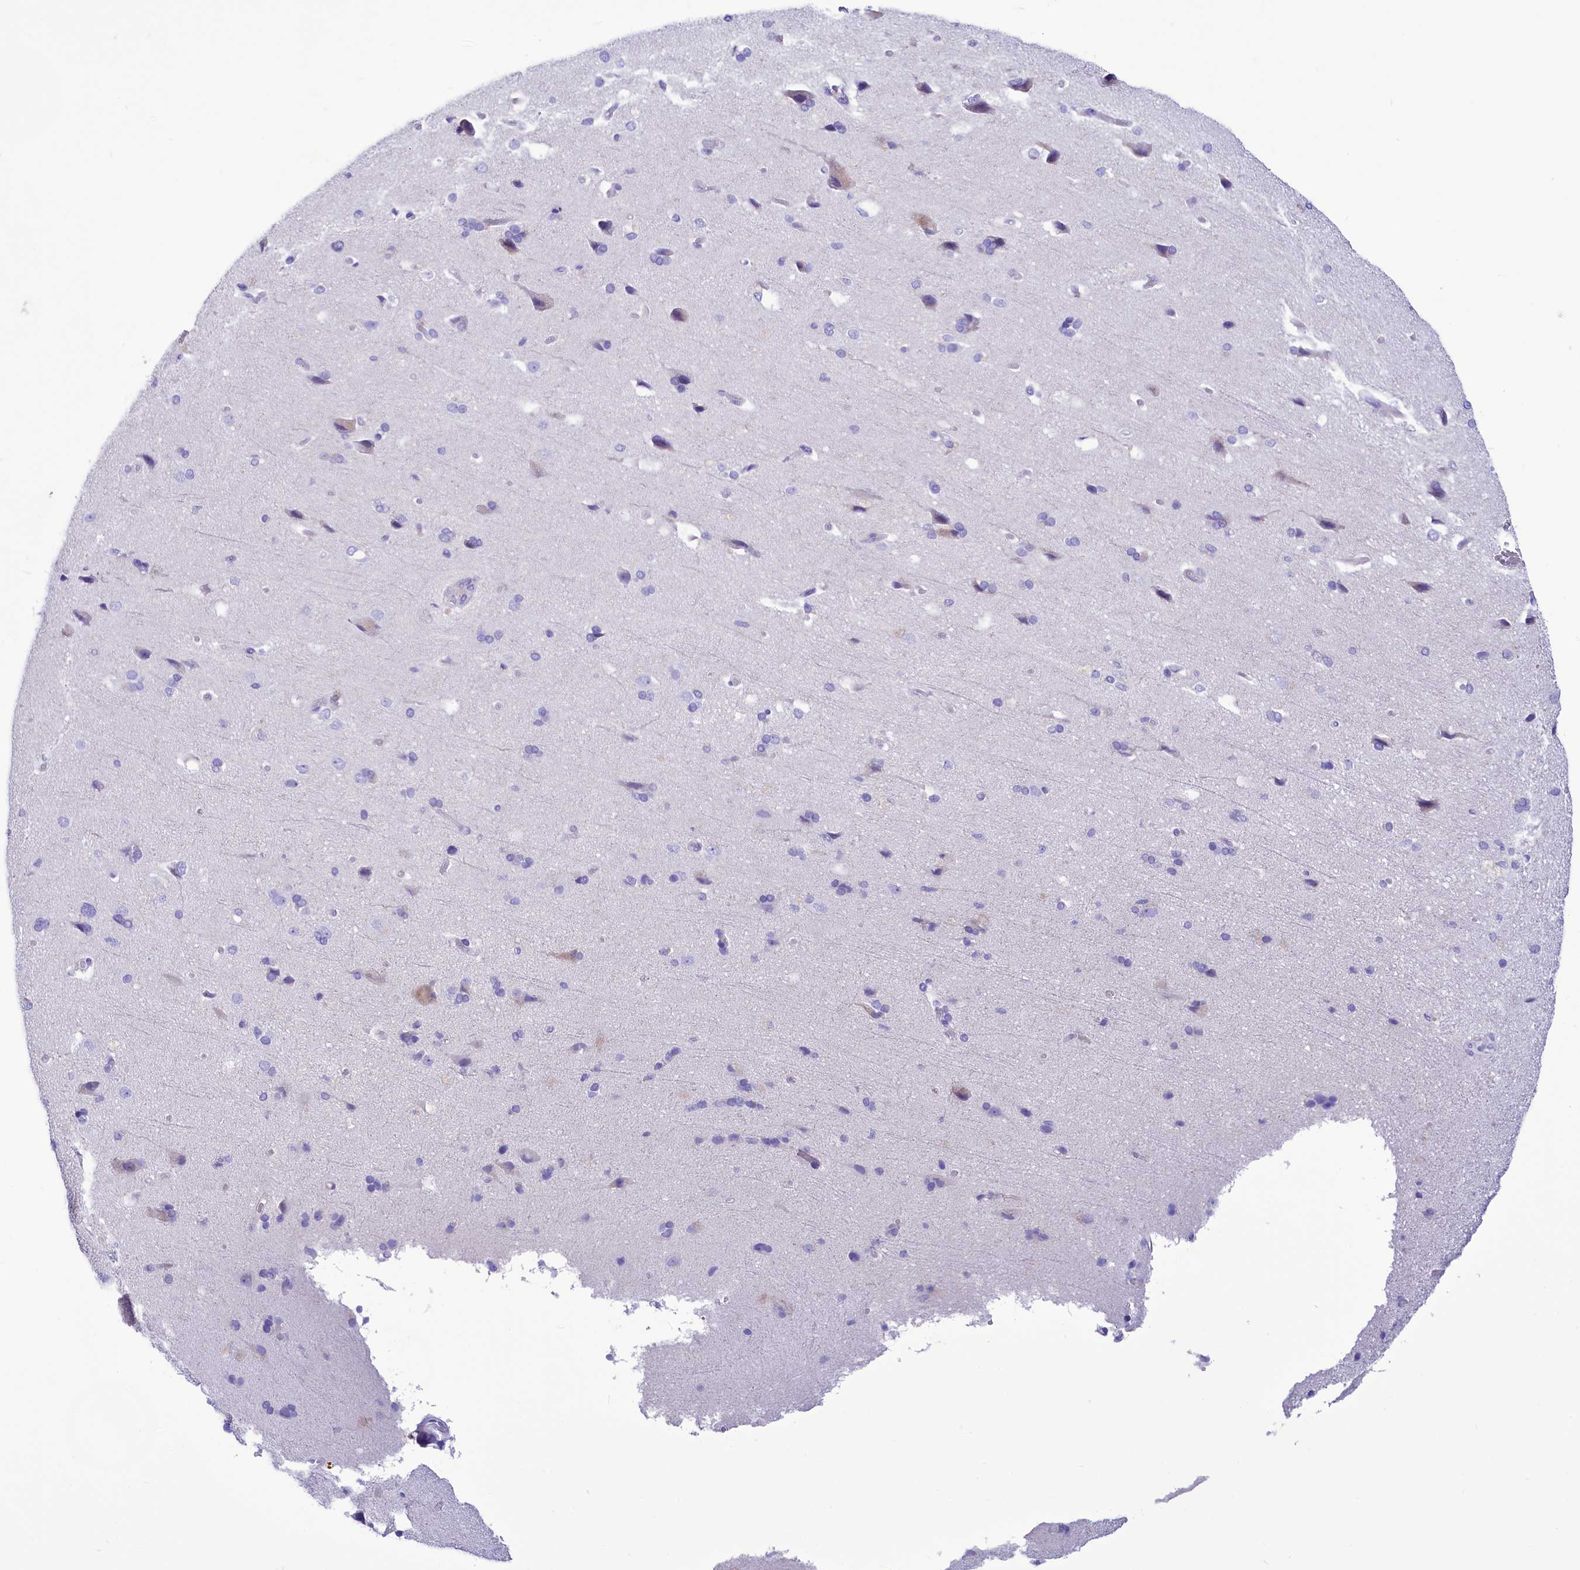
{"staining": {"intensity": "negative", "quantity": "none", "location": "none"}, "tissue": "cerebral cortex", "cell_type": "Endothelial cells", "image_type": "normal", "snomed": [{"axis": "morphology", "description": "Normal tissue, NOS"}, {"axis": "topography", "description": "Cerebral cortex"}], "caption": "IHC of normal human cerebral cortex displays no positivity in endothelial cells. (DAB (3,3'-diaminobenzidine) IHC with hematoxylin counter stain).", "gene": "TTC36", "patient": {"sex": "male", "age": 62}}